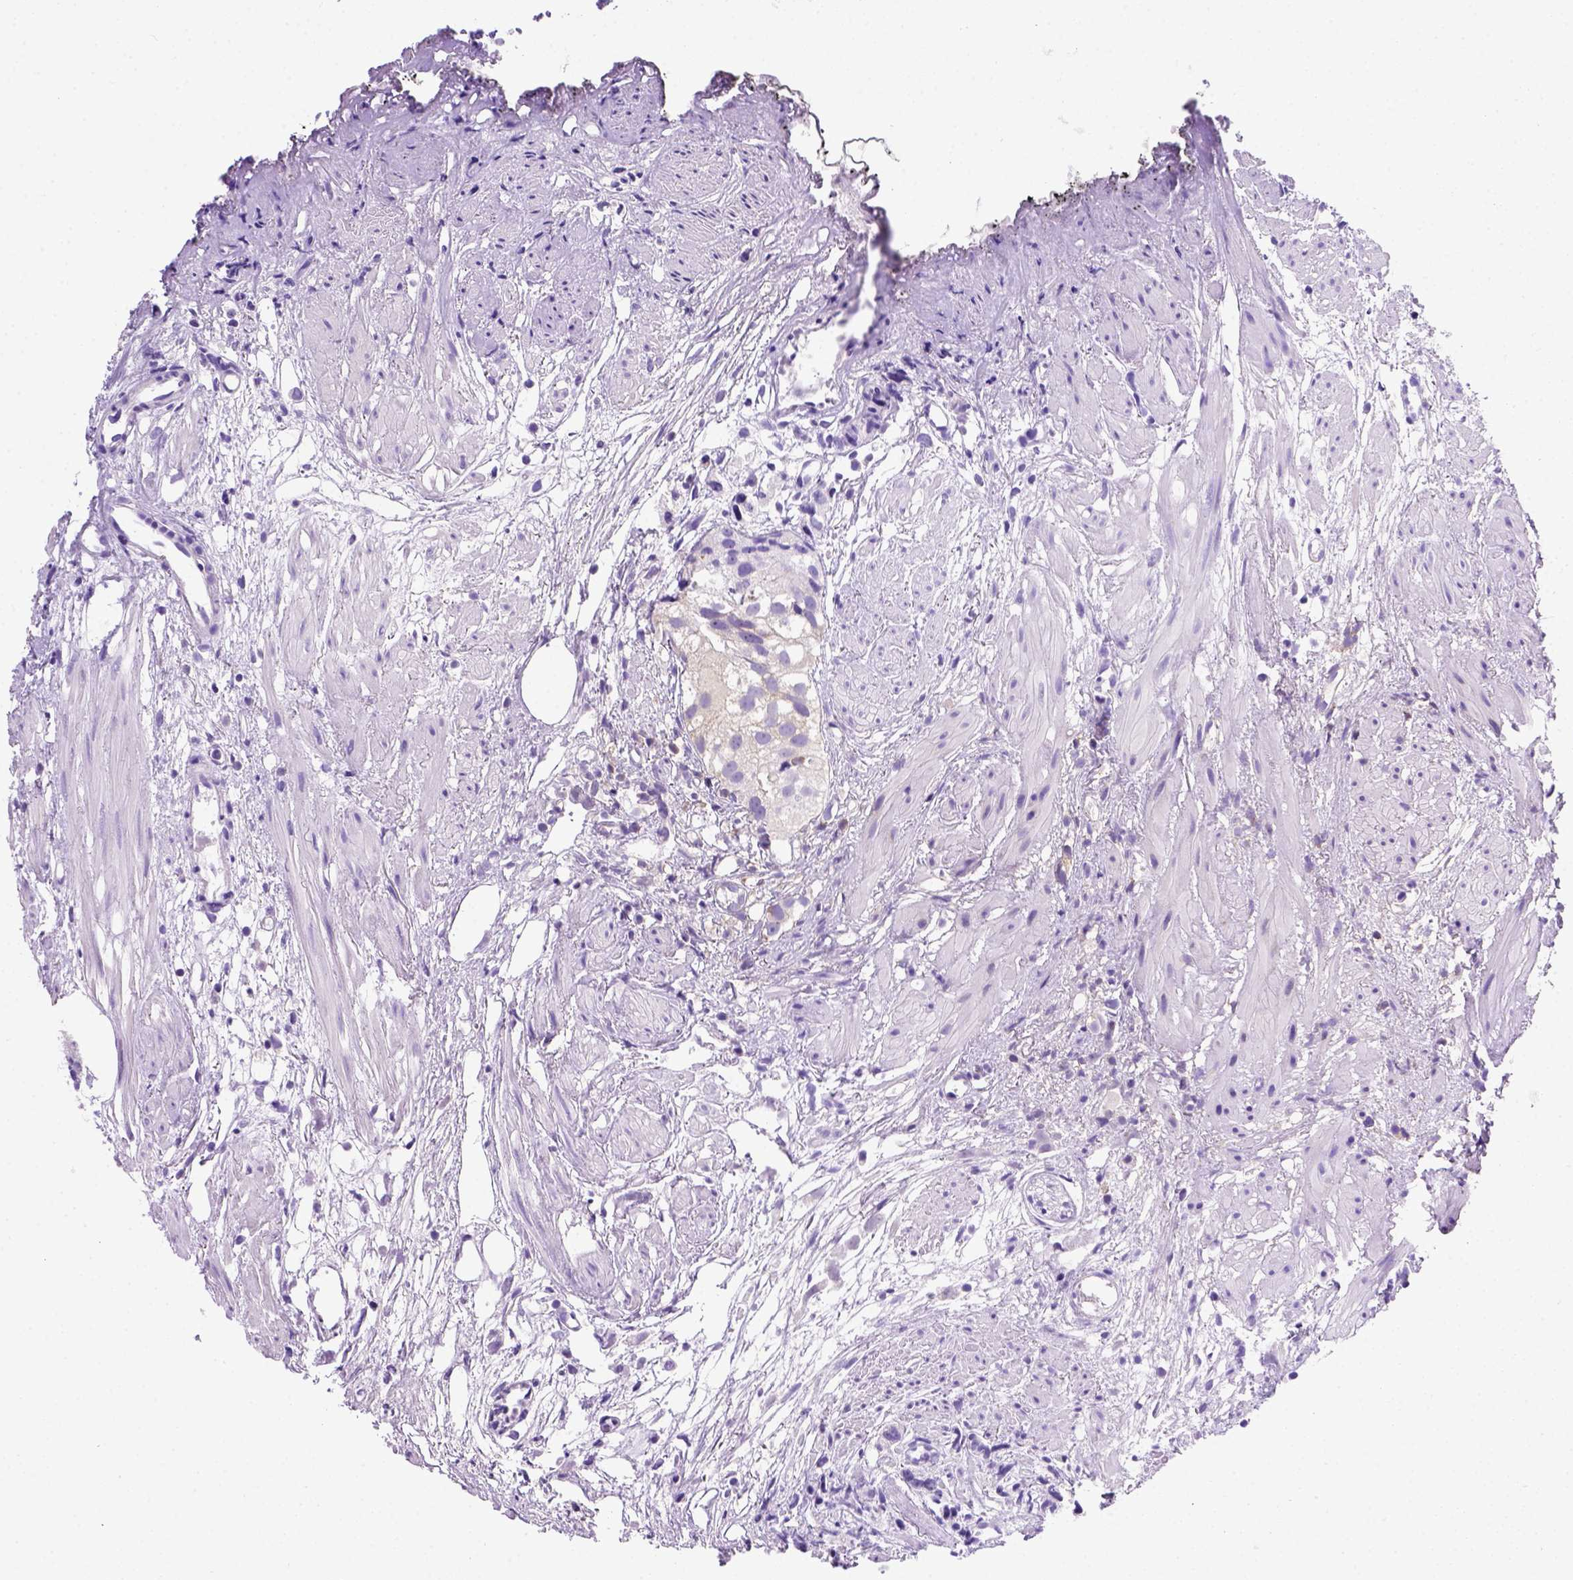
{"staining": {"intensity": "negative", "quantity": "none", "location": "none"}, "tissue": "prostate cancer", "cell_type": "Tumor cells", "image_type": "cancer", "snomed": [{"axis": "morphology", "description": "Adenocarcinoma, High grade"}, {"axis": "topography", "description": "Prostate"}], "caption": "This is a micrograph of immunohistochemistry staining of adenocarcinoma (high-grade) (prostate), which shows no expression in tumor cells.", "gene": "FOXI1", "patient": {"sex": "male", "age": 68}}